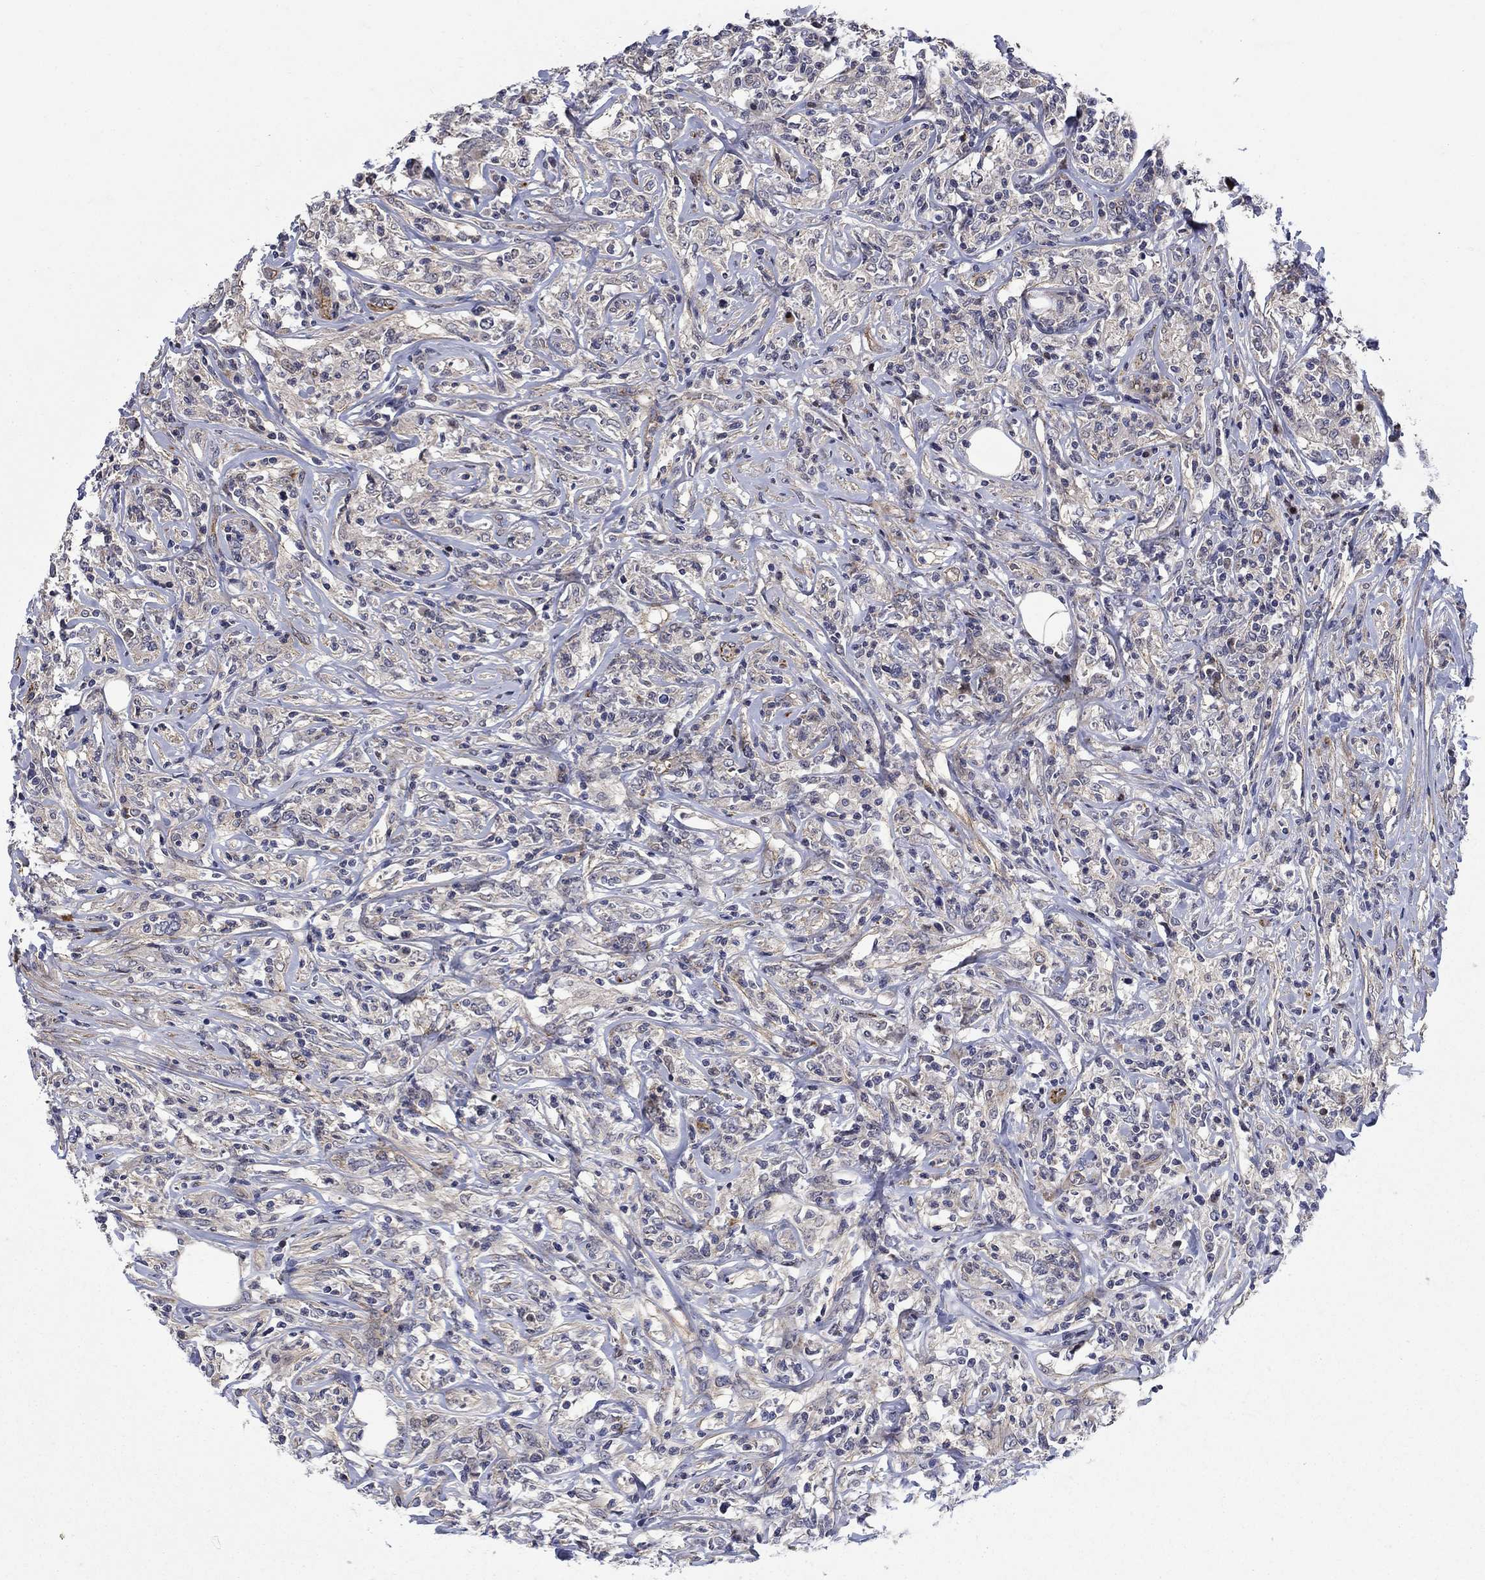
{"staining": {"intensity": "weak", "quantity": "<25%", "location": "cytoplasmic/membranous"}, "tissue": "lymphoma", "cell_type": "Tumor cells", "image_type": "cancer", "snomed": [{"axis": "morphology", "description": "Malignant lymphoma, non-Hodgkin's type, High grade"}, {"axis": "topography", "description": "Lymph node"}], "caption": "This photomicrograph is of malignant lymphoma, non-Hodgkin's type (high-grade) stained with immunohistochemistry to label a protein in brown with the nuclei are counter-stained blue. There is no expression in tumor cells.", "gene": "SLC7A1", "patient": {"sex": "female", "age": 84}}